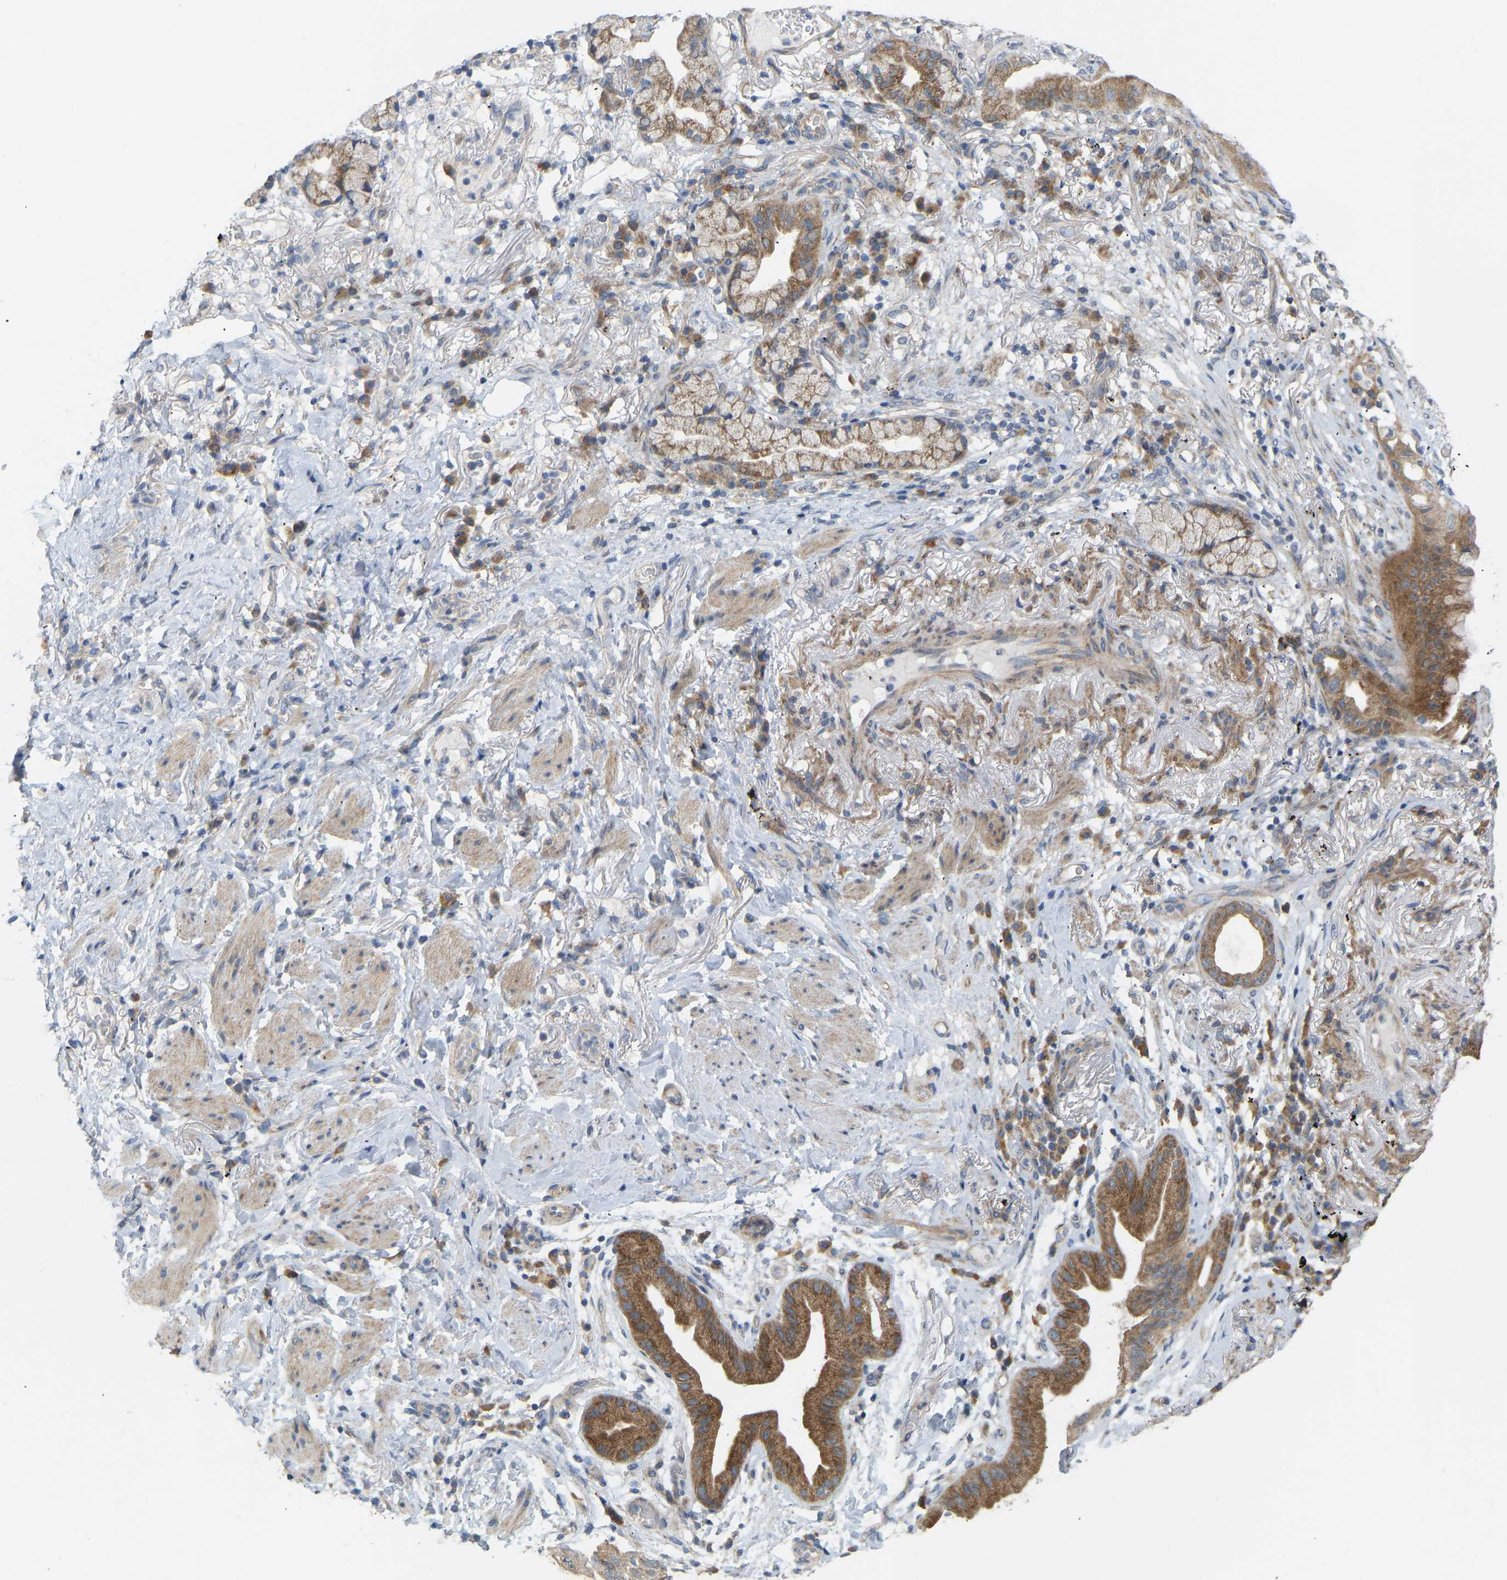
{"staining": {"intensity": "strong", "quantity": ">75%", "location": "cytoplasmic/membranous"}, "tissue": "lung cancer", "cell_type": "Tumor cells", "image_type": "cancer", "snomed": [{"axis": "morphology", "description": "Normal tissue, NOS"}, {"axis": "morphology", "description": "Adenocarcinoma, NOS"}, {"axis": "topography", "description": "Bronchus"}, {"axis": "topography", "description": "Lung"}], "caption": "Adenocarcinoma (lung) stained with a protein marker exhibits strong staining in tumor cells.", "gene": "HACD2", "patient": {"sex": "female", "age": 70}}